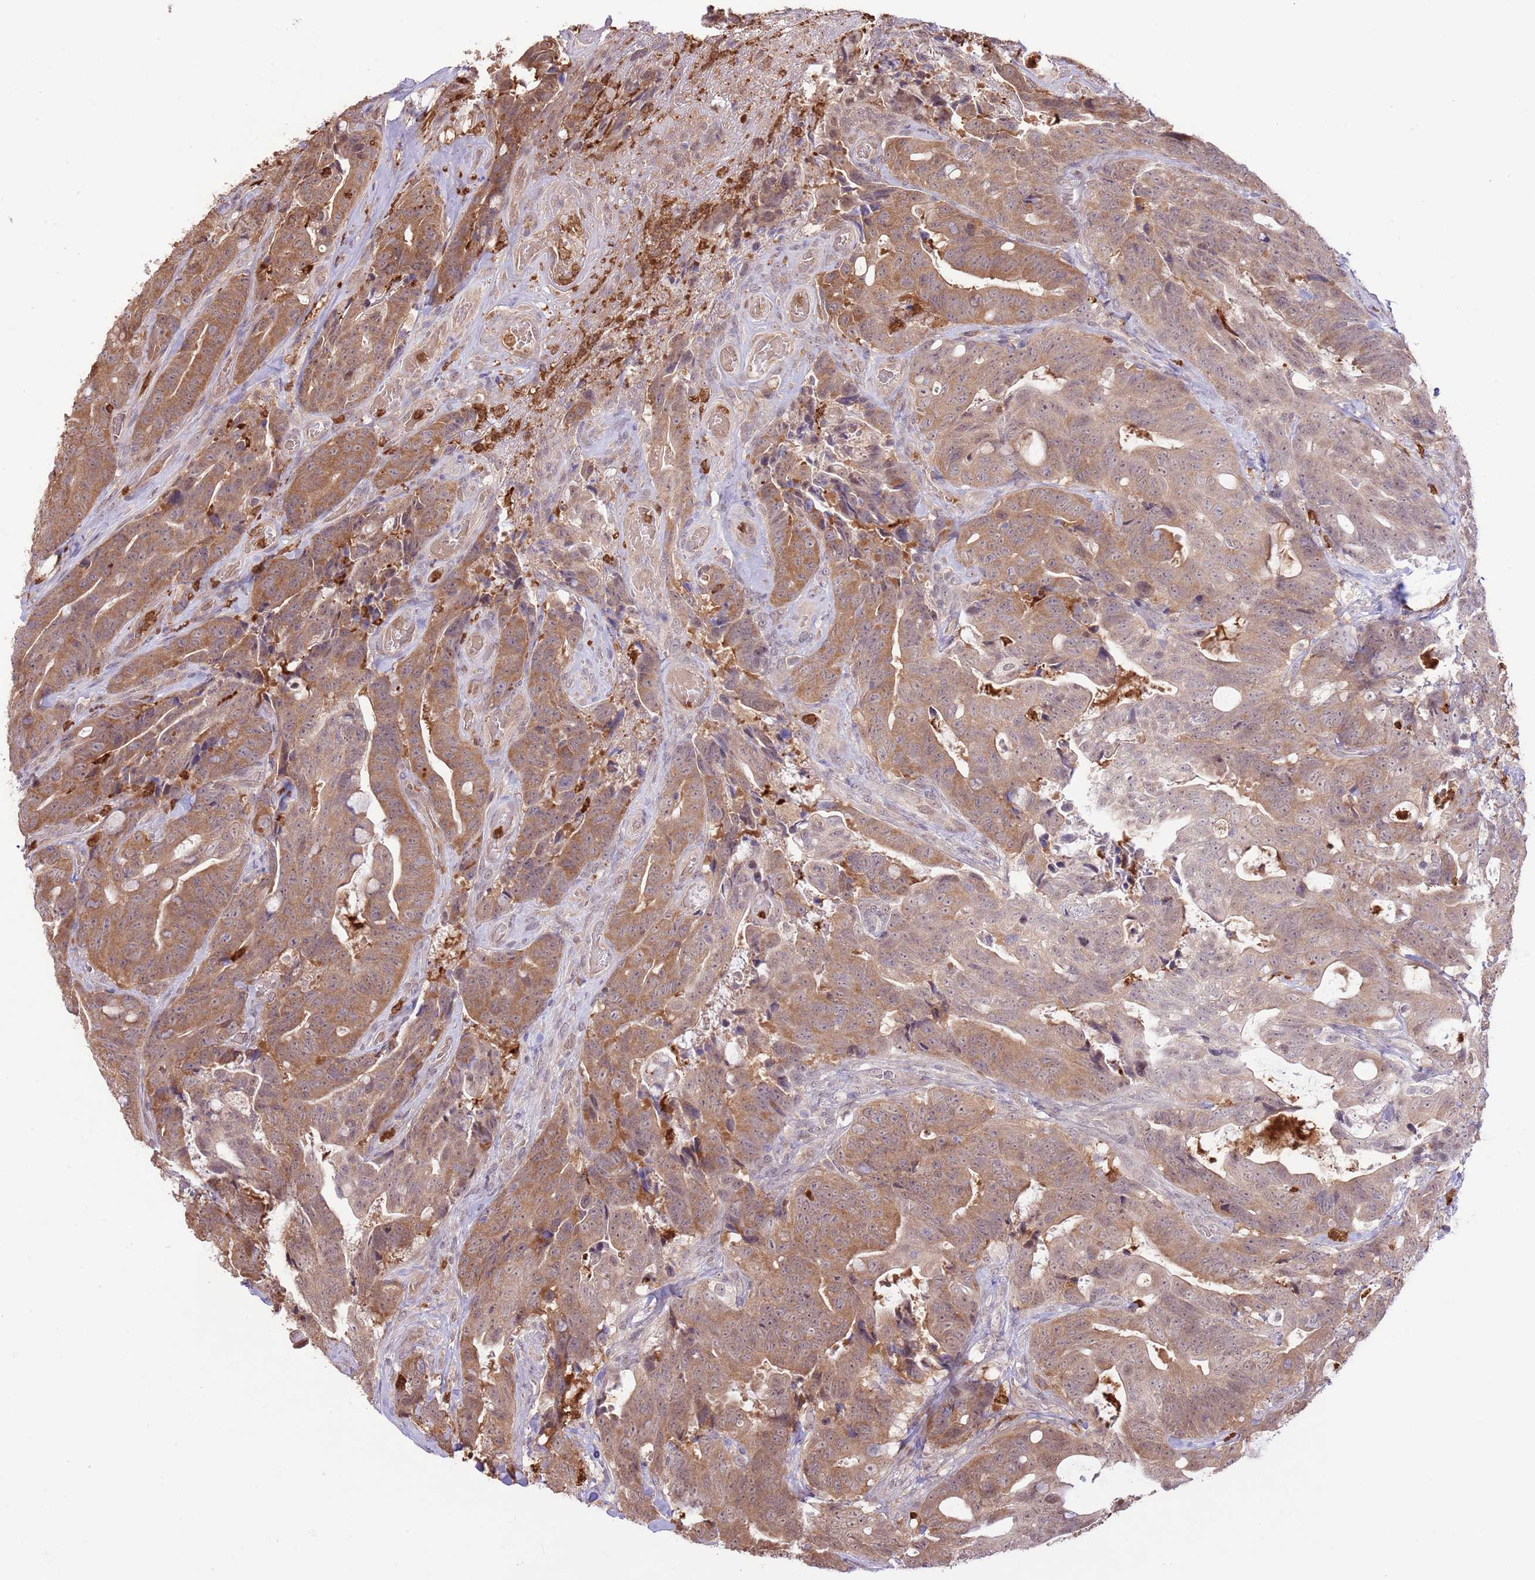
{"staining": {"intensity": "moderate", "quantity": ">75%", "location": "cytoplasmic/membranous"}, "tissue": "colorectal cancer", "cell_type": "Tumor cells", "image_type": "cancer", "snomed": [{"axis": "morphology", "description": "Adenocarcinoma, NOS"}, {"axis": "topography", "description": "Colon"}], "caption": "This histopathology image shows colorectal cancer stained with IHC to label a protein in brown. The cytoplasmic/membranous of tumor cells show moderate positivity for the protein. Nuclei are counter-stained blue.", "gene": "AMIGO1", "patient": {"sex": "female", "age": 82}}